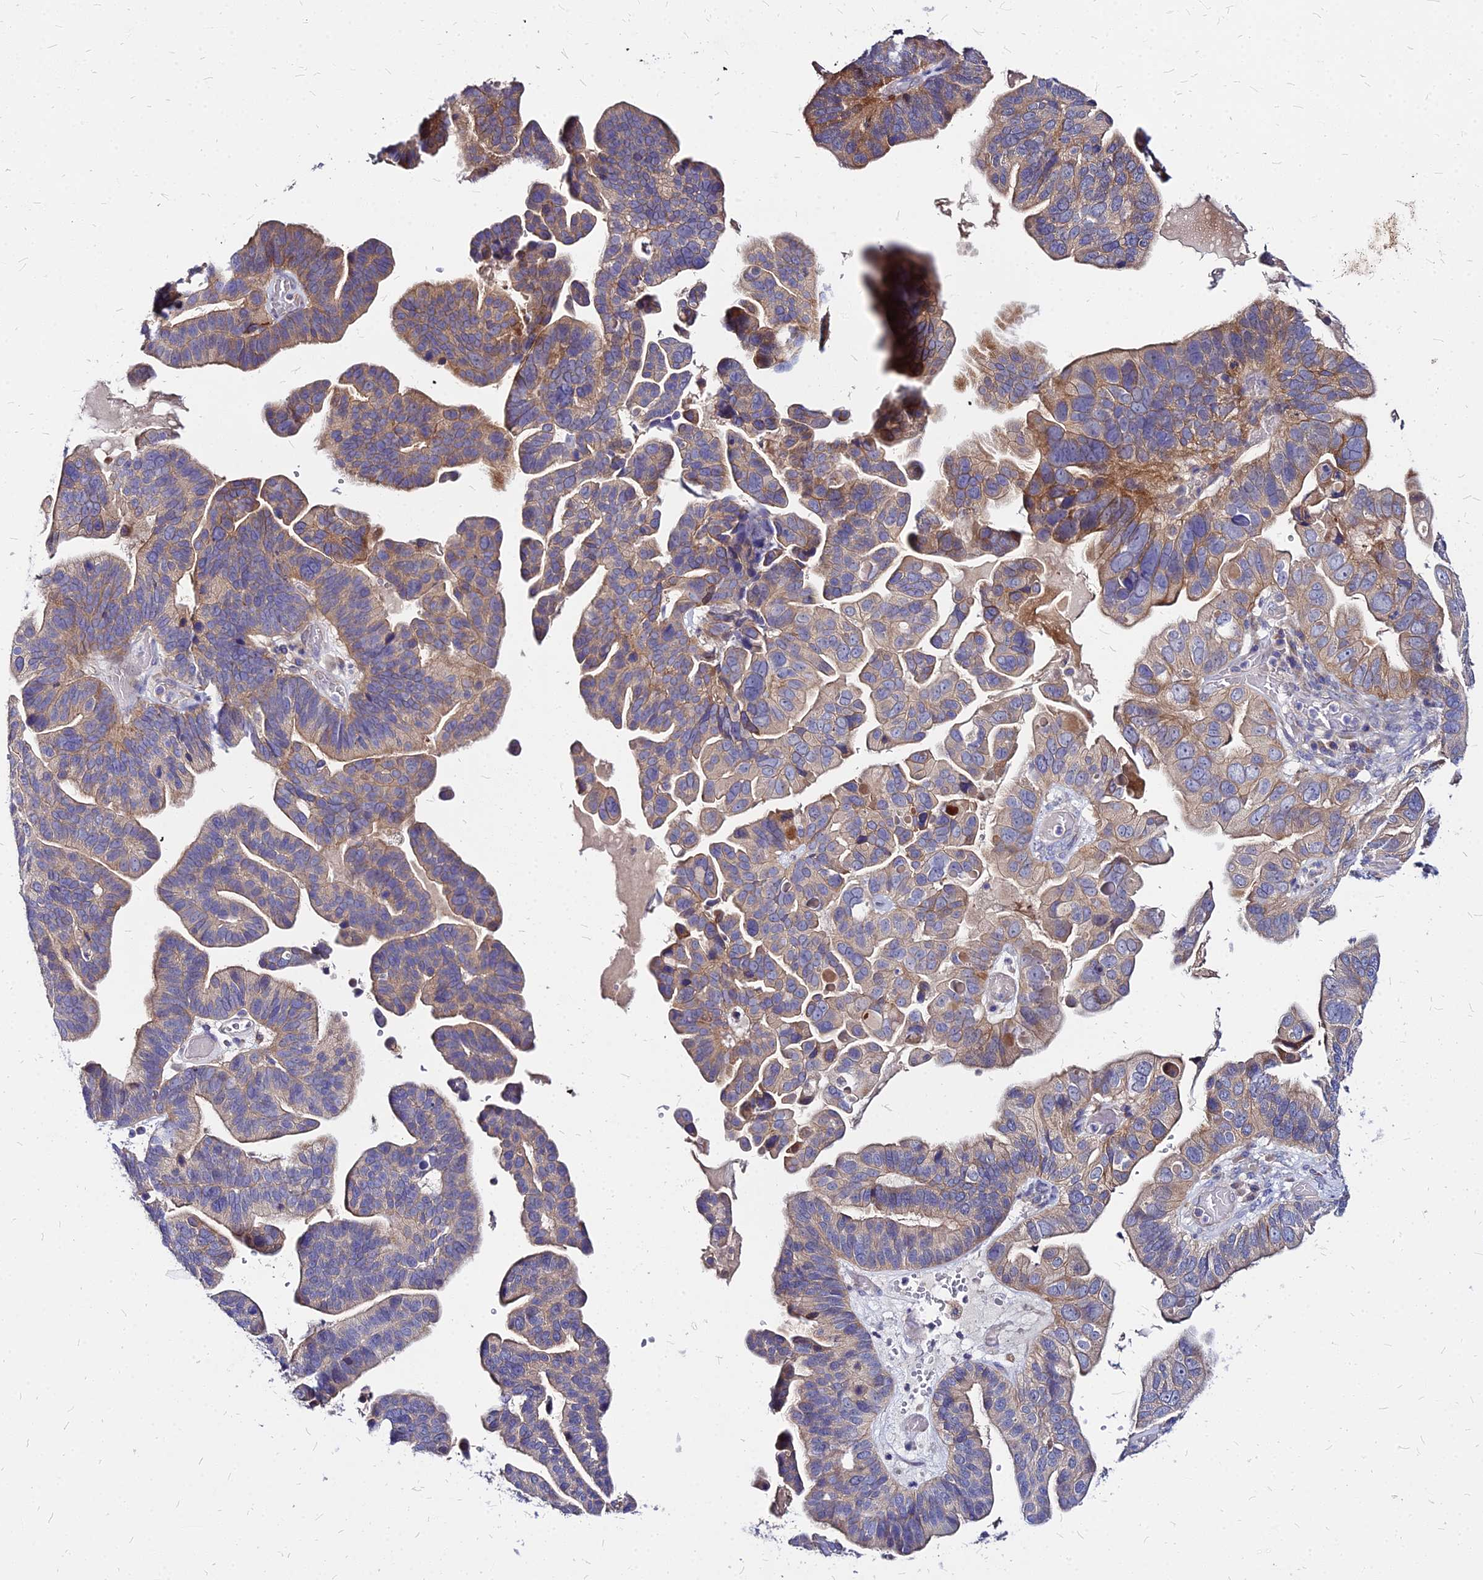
{"staining": {"intensity": "moderate", "quantity": "25%-75%", "location": "cytoplasmic/membranous"}, "tissue": "ovarian cancer", "cell_type": "Tumor cells", "image_type": "cancer", "snomed": [{"axis": "morphology", "description": "Cystadenocarcinoma, serous, NOS"}, {"axis": "topography", "description": "Ovary"}], "caption": "Ovarian cancer (serous cystadenocarcinoma) tissue shows moderate cytoplasmic/membranous staining in approximately 25%-75% of tumor cells, visualized by immunohistochemistry. The staining is performed using DAB brown chromogen to label protein expression. The nuclei are counter-stained blue using hematoxylin.", "gene": "COMMD10", "patient": {"sex": "female", "age": 56}}